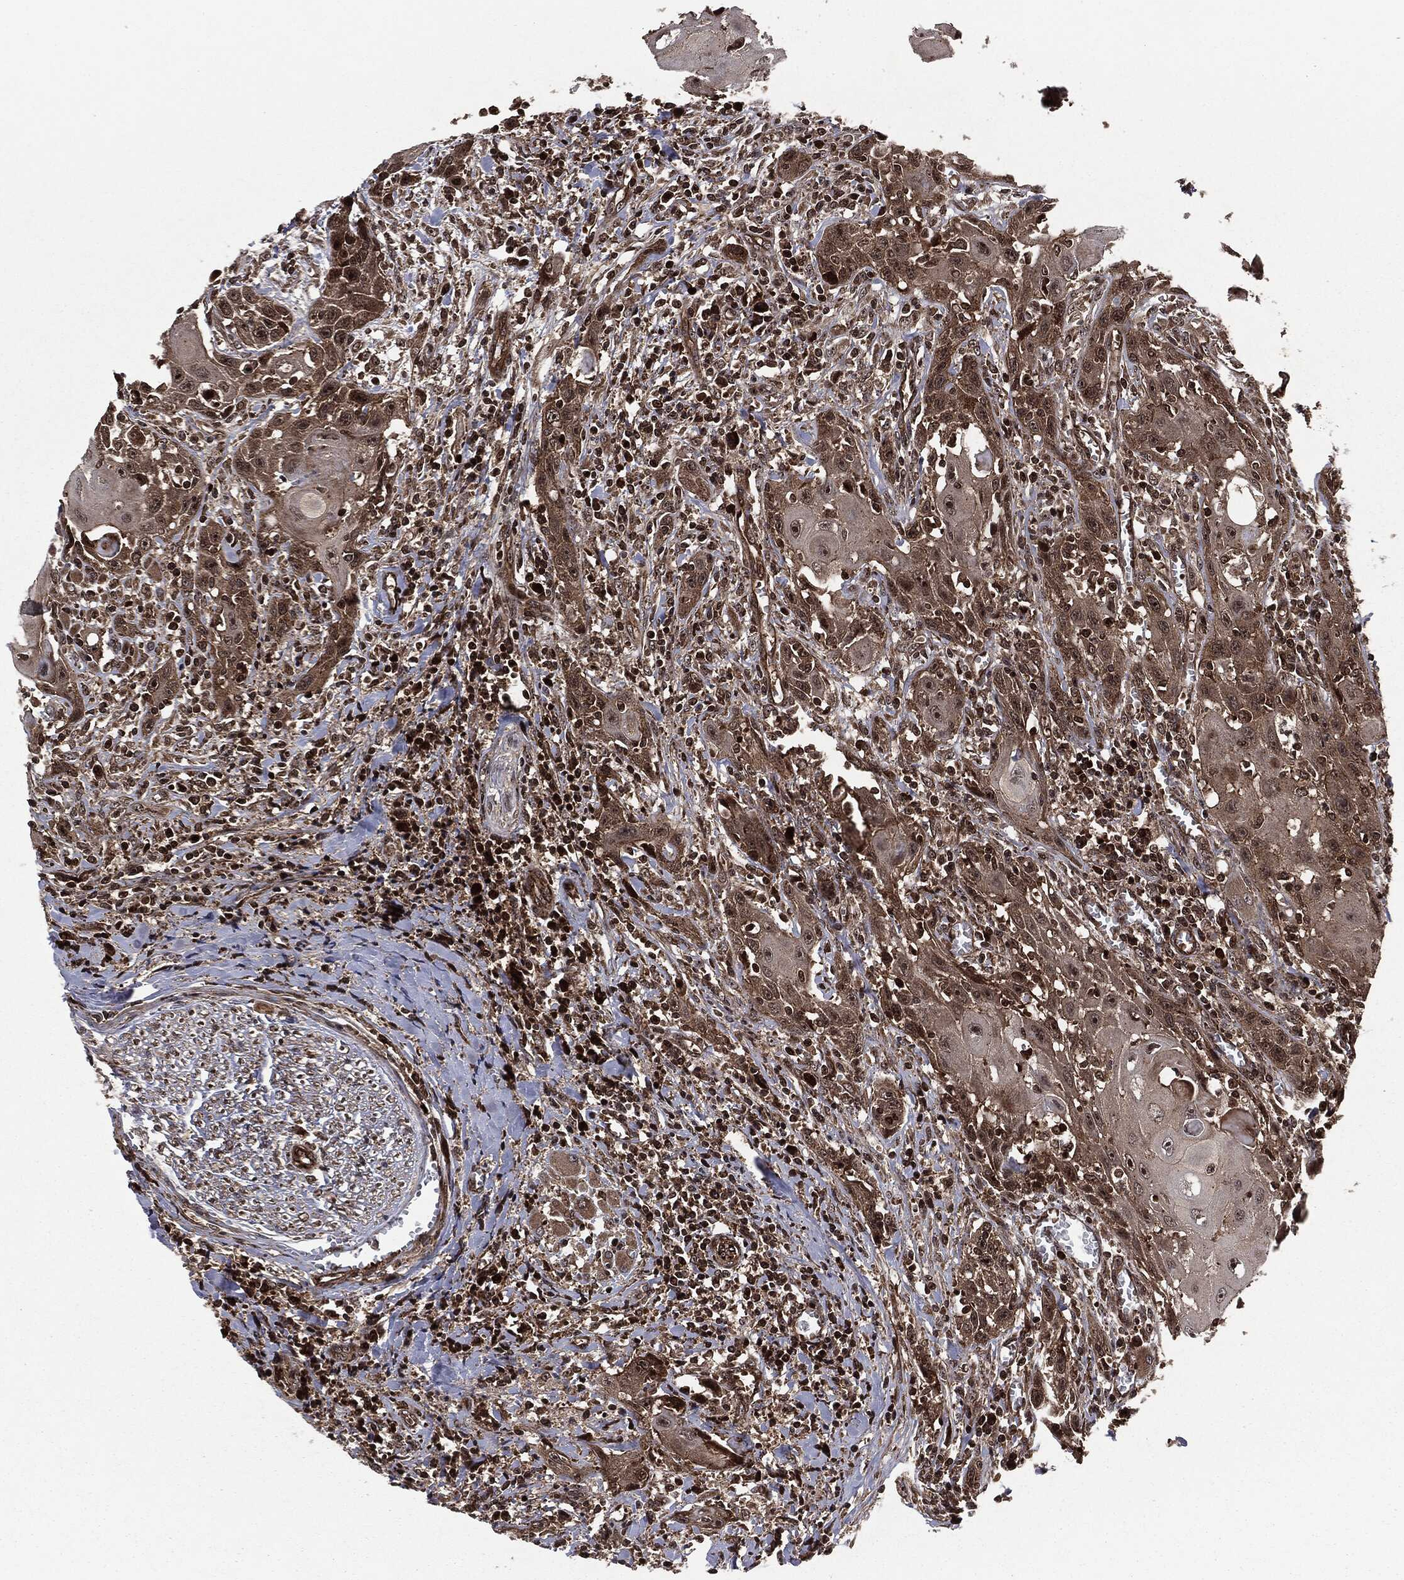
{"staining": {"intensity": "moderate", "quantity": ">75%", "location": "cytoplasmic/membranous"}, "tissue": "head and neck cancer", "cell_type": "Tumor cells", "image_type": "cancer", "snomed": [{"axis": "morphology", "description": "Normal tissue, NOS"}, {"axis": "morphology", "description": "Squamous cell carcinoma, NOS"}, {"axis": "topography", "description": "Oral tissue"}, {"axis": "topography", "description": "Head-Neck"}], "caption": "Tumor cells exhibit medium levels of moderate cytoplasmic/membranous positivity in about >75% of cells in head and neck cancer (squamous cell carcinoma).", "gene": "CARD6", "patient": {"sex": "male", "age": 71}}